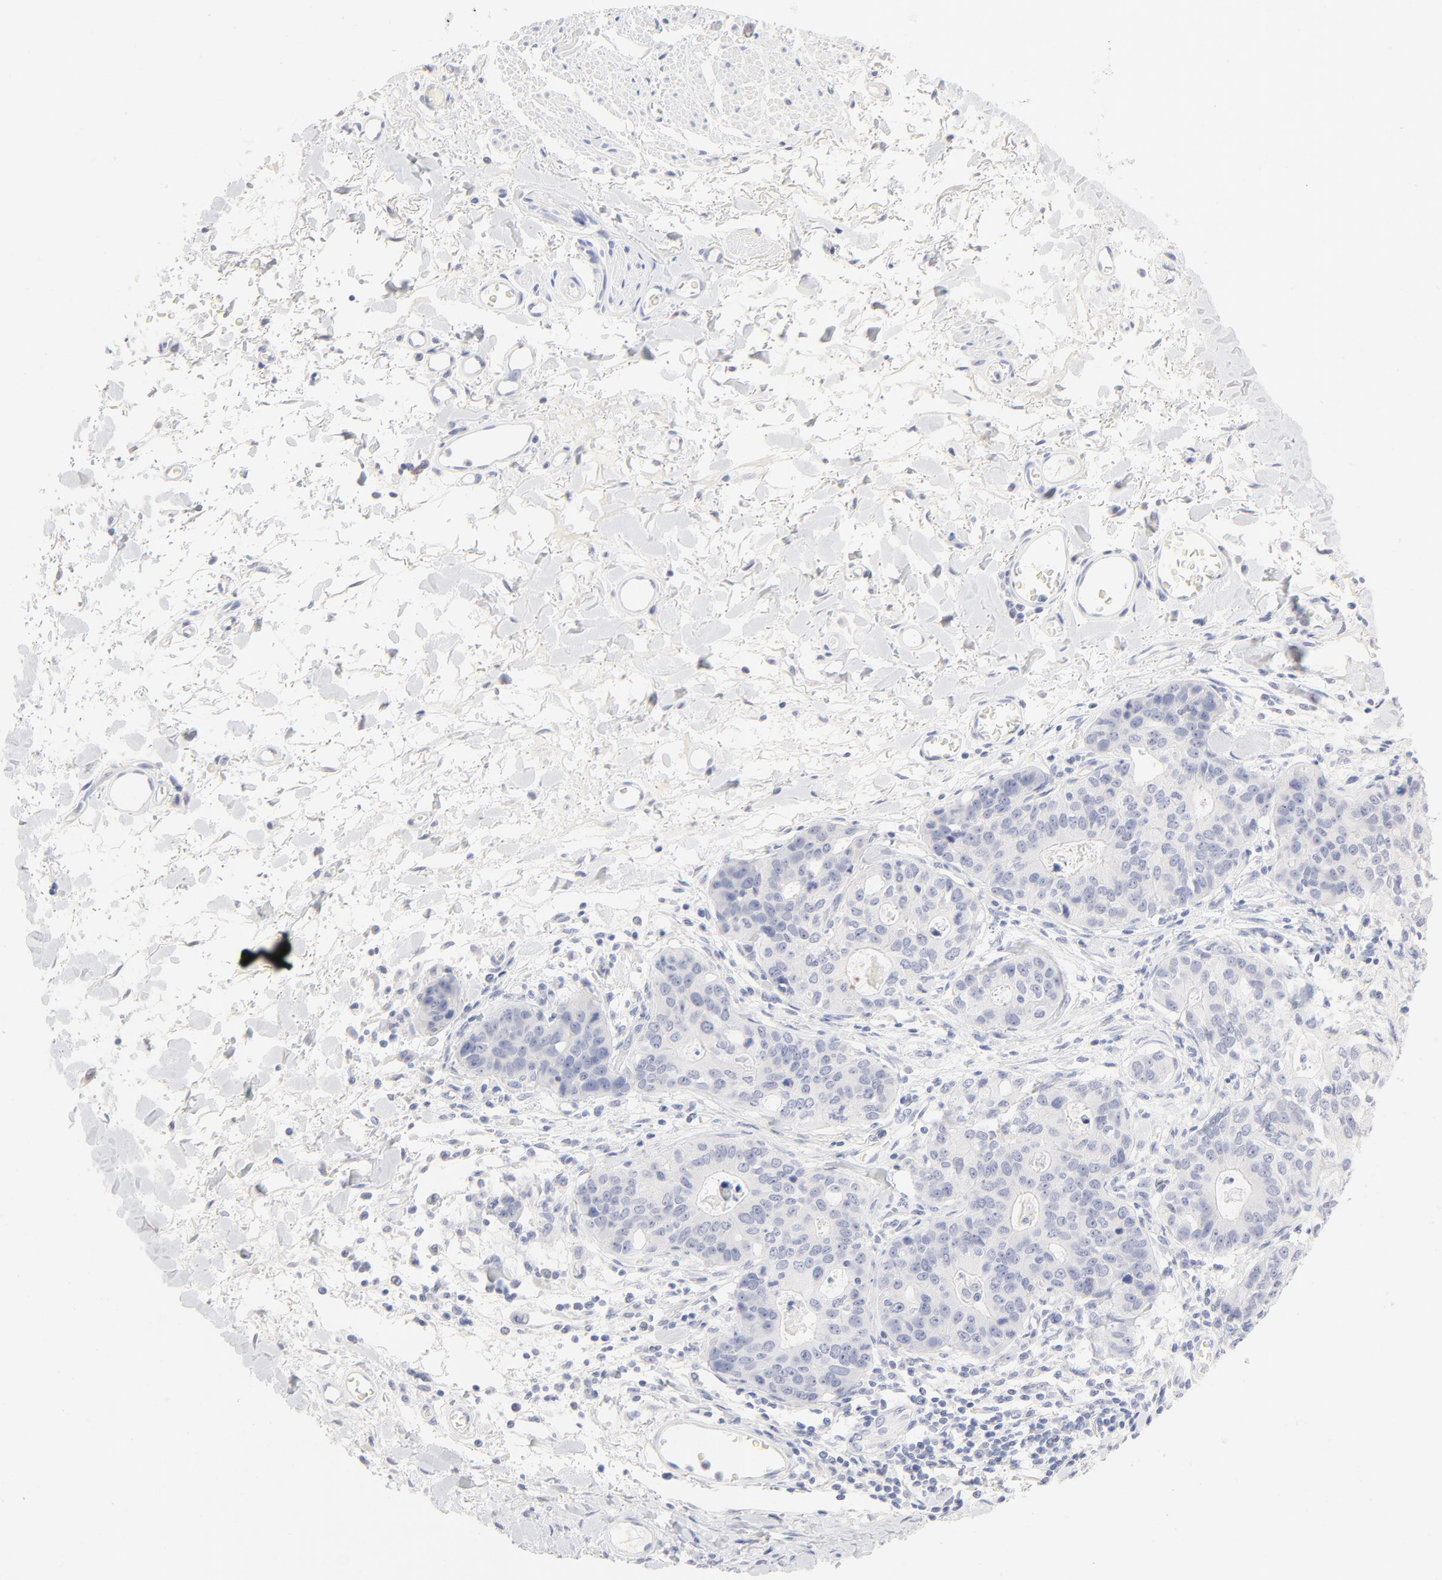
{"staining": {"intensity": "negative", "quantity": "none", "location": "none"}, "tissue": "stomach cancer", "cell_type": "Tumor cells", "image_type": "cancer", "snomed": [{"axis": "morphology", "description": "Adenocarcinoma, NOS"}, {"axis": "topography", "description": "Esophagus"}, {"axis": "topography", "description": "Stomach"}], "caption": "This is a photomicrograph of immunohistochemistry staining of stomach cancer (adenocarcinoma), which shows no staining in tumor cells. (DAB immunohistochemistry, high magnification).", "gene": "ONECUT1", "patient": {"sex": "male", "age": 74}}